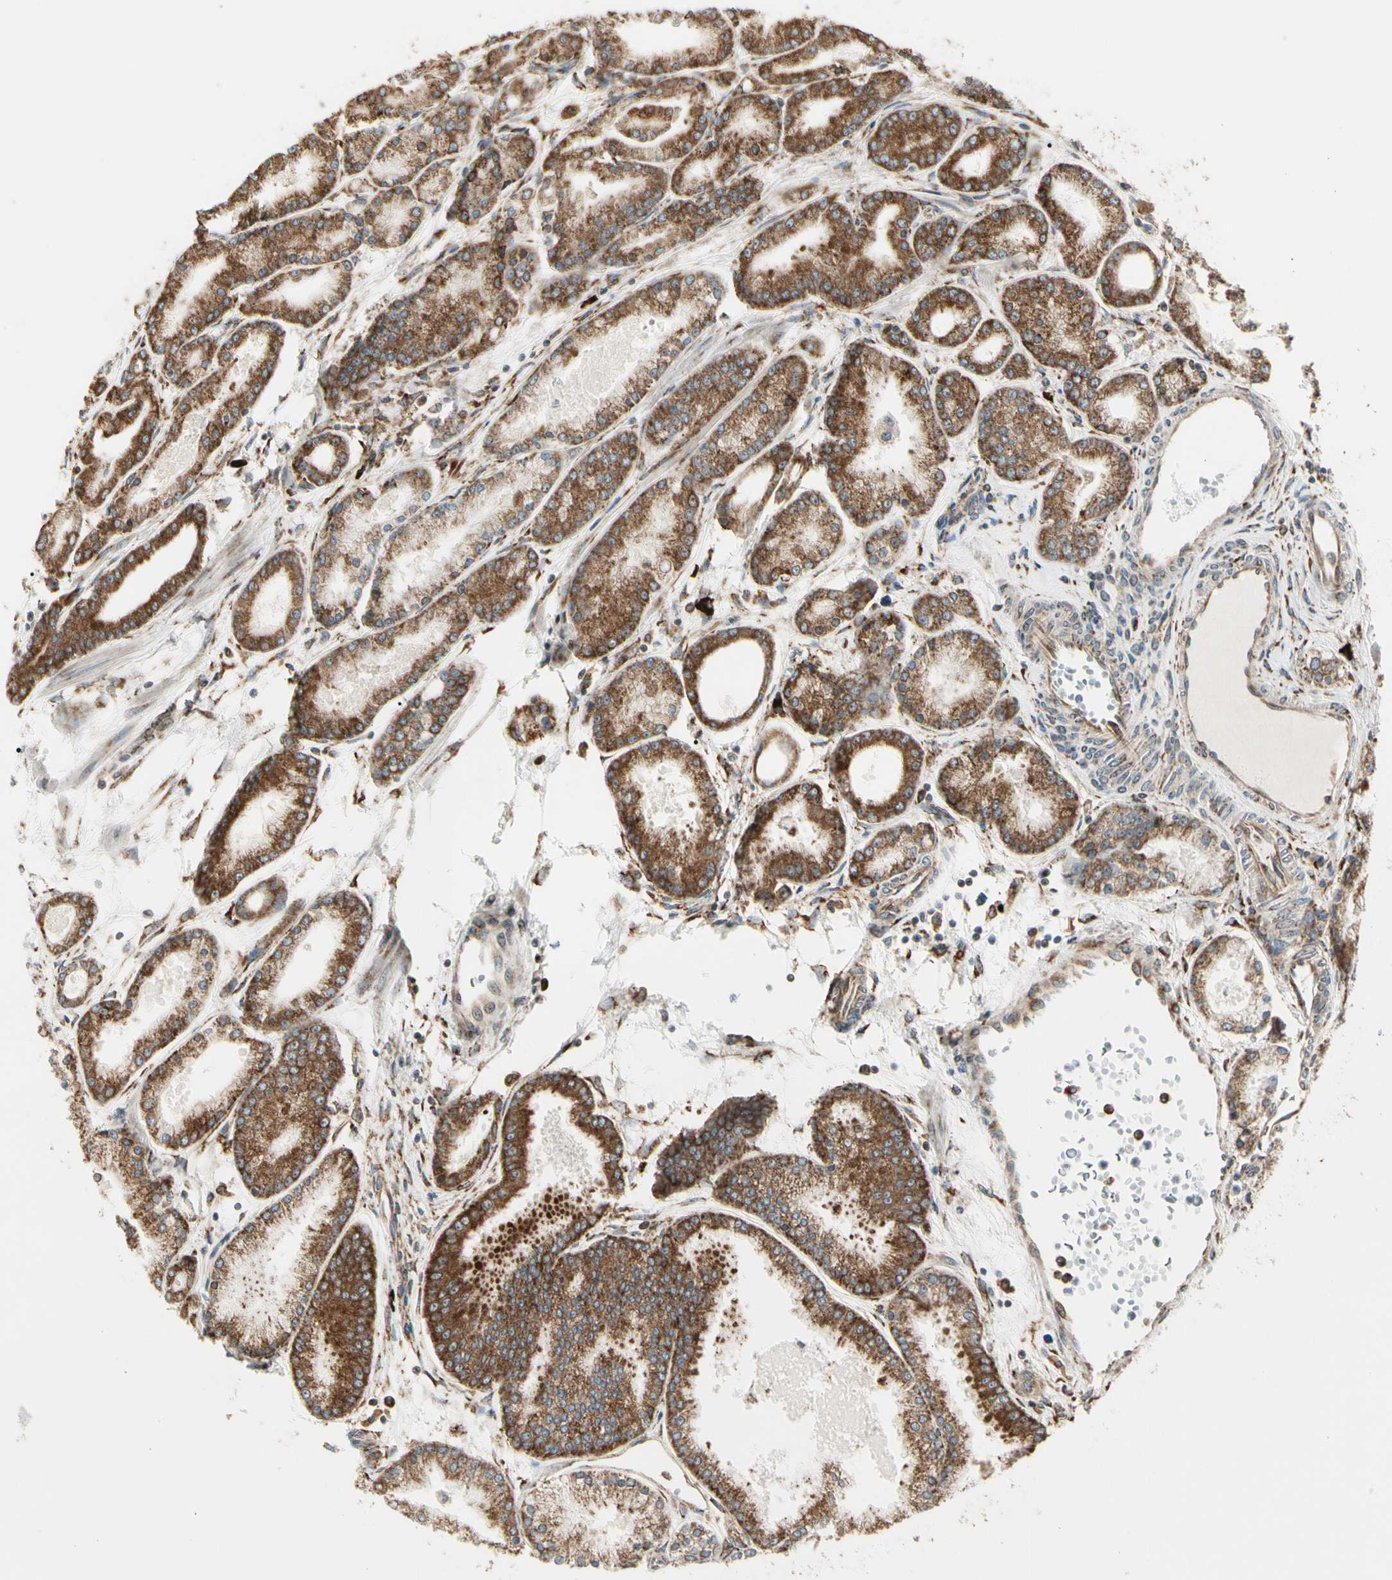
{"staining": {"intensity": "strong", "quantity": ">75%", "location": "cytoplasmic/membranous"}, "tissue": "prostate cancer", "cell_type": "Tumor cells", "image_type": "cancer", "snomed": [{"axis": "morphology", "description": "Adenocarcinoma, High grade"}, {"axis": "topography", "description": "Prostate"}], "caption": "Adenocarcinoma (high-grade) (prostate) stained for a protein reveals strong cytoplasmic/membranous positivity in tumor cells.", "gene": "HSP90B1", "patient": {"sex": "male", "age": 61}}